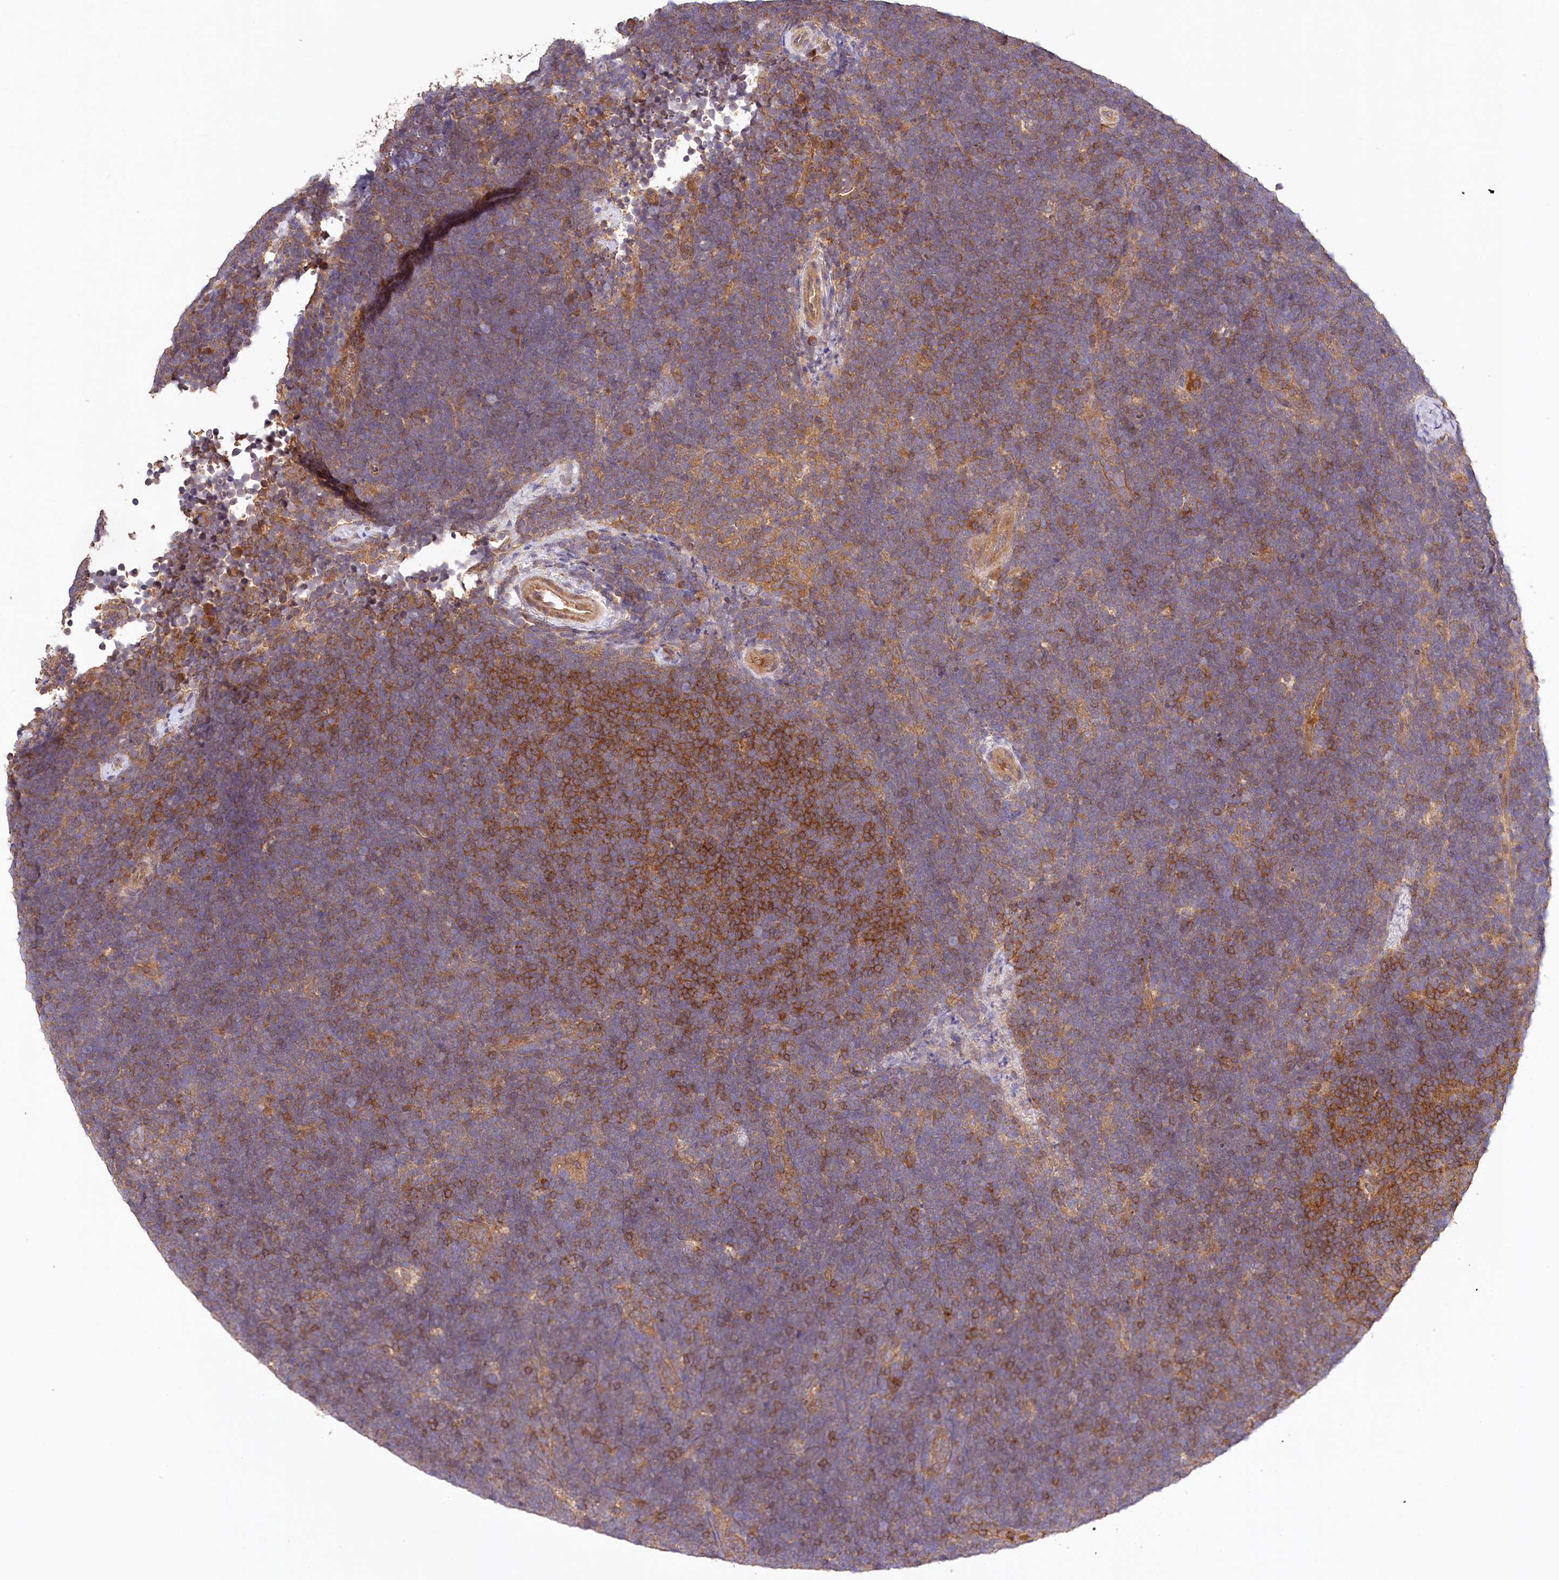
{"staining": {"intensity": "moderate", "quantity": ">75%", "location": "cytoplasmic/membranous"}, "tissue": "lymphoma", "cell_type": "Tumor cells", "image_type": "cancer", "snomed": [{"axis": "morphology", "description": "Malignant lymphoma, non-Hodgkin's type, High grade"}, {"axis": "topography", "description": "Lymph node"}], "caption": "A brown stain labels moderate cytoplasmic/membranous staining of a protein in human high-grade malignant lymphoma, non-Hodgkin's type tumor cells.", "gene": "LSS", "patient": {"sex": "male", "age": 13}}